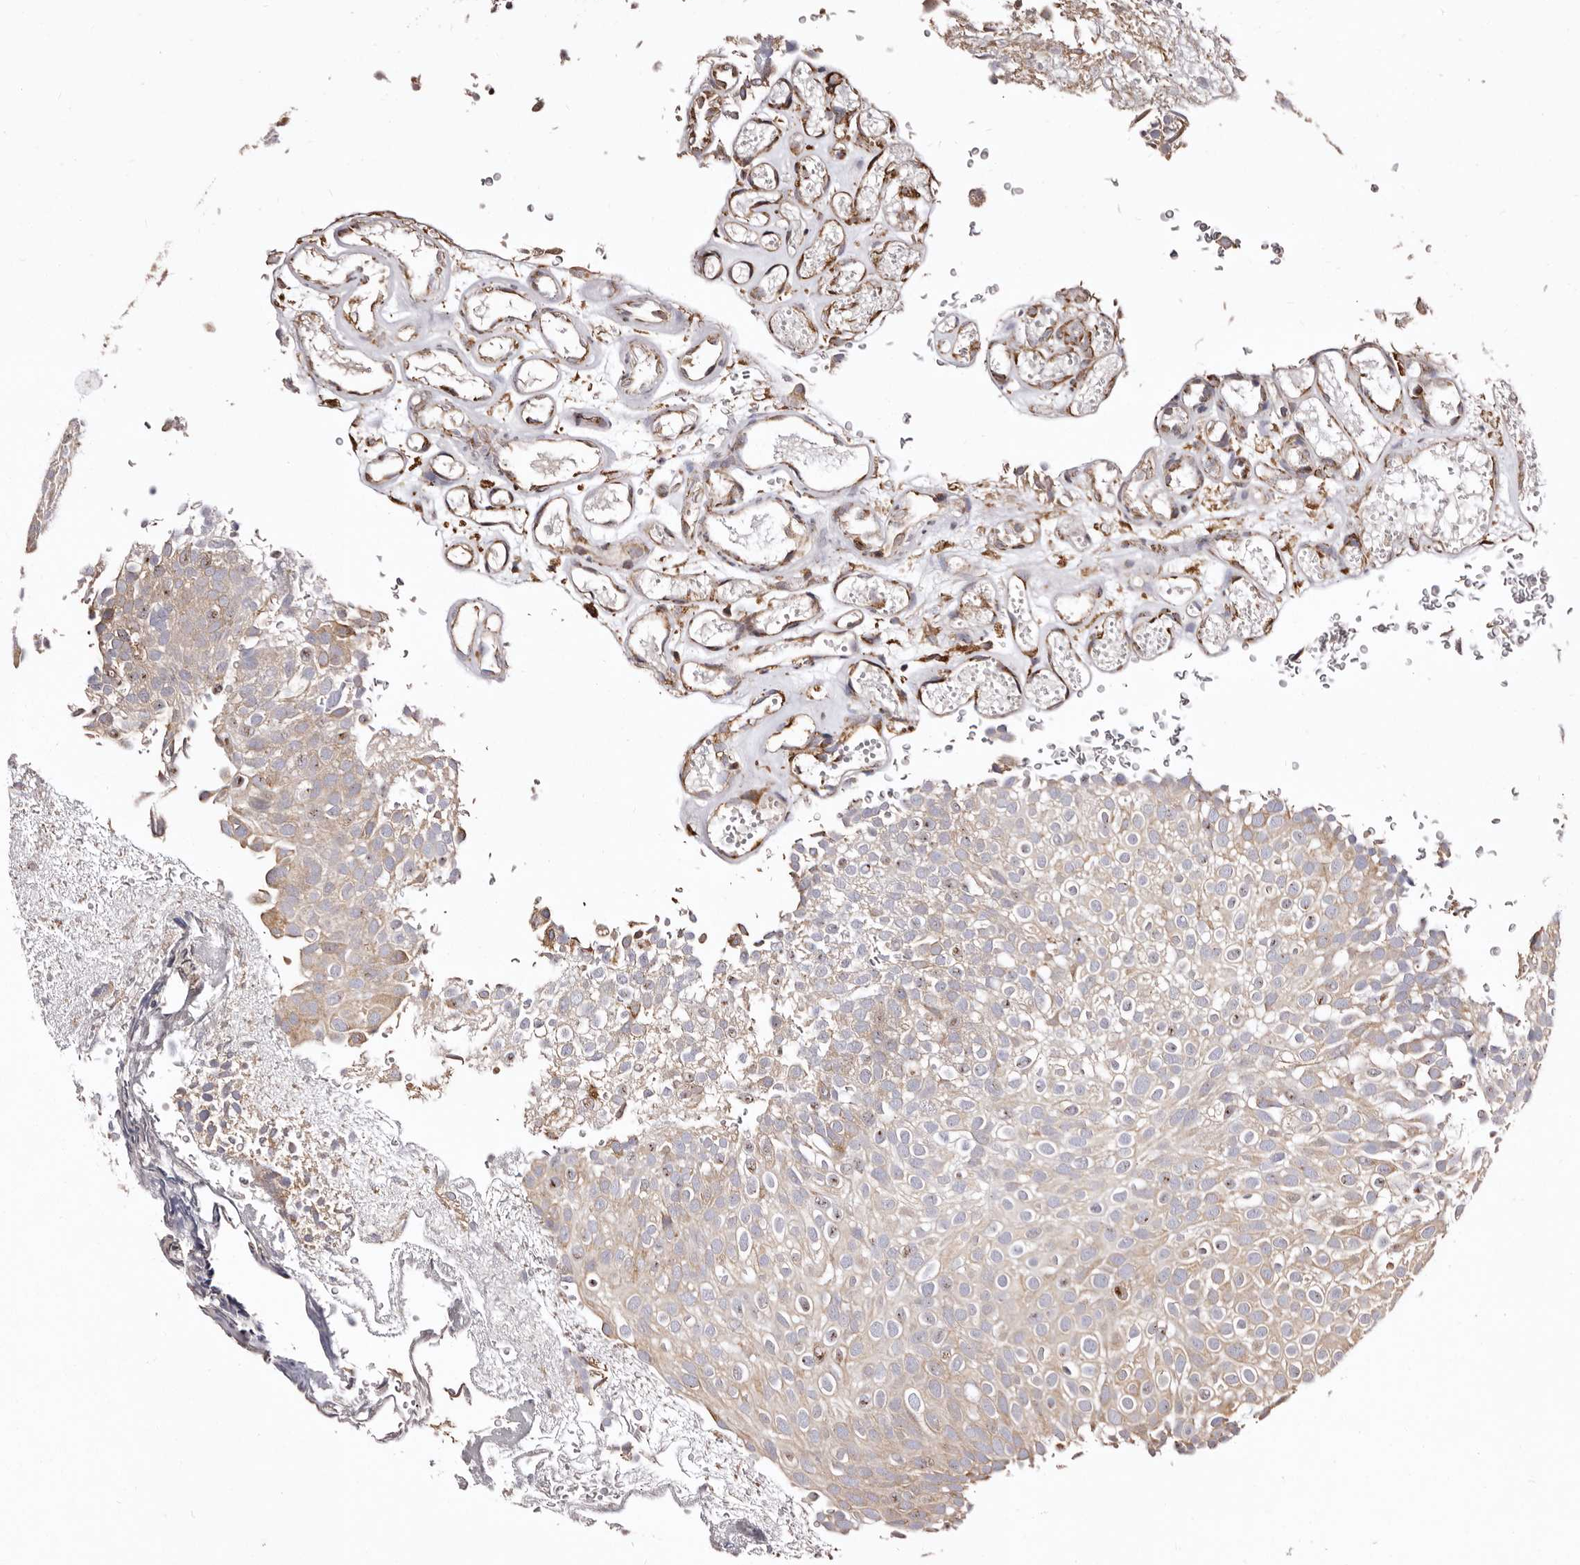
{"staining": {"intensity": "weak", "quantity": "25%-75%", "location": "cytoplasmic/membranous"}, "tissue": "urothelial cancer", "cell_type": "Tumor cells", "image_type": "cancer", "snomed": [{"axis": "morphology", "description": "Urothelial carcinoma, Low grade"}, {"axis": "topography", "description": "Urinary bladder"}], "caption": "DAB (3,3'-diaminobenzidine) immunohistochemical staining of human urothelial carcinoma (low-grade) reveals weak cytoplasmic/membranous protein positivity in about 25%-75% of tumor cells.", "gene": "ACBD6", "patient": {"sex": "male", "age": 78}}